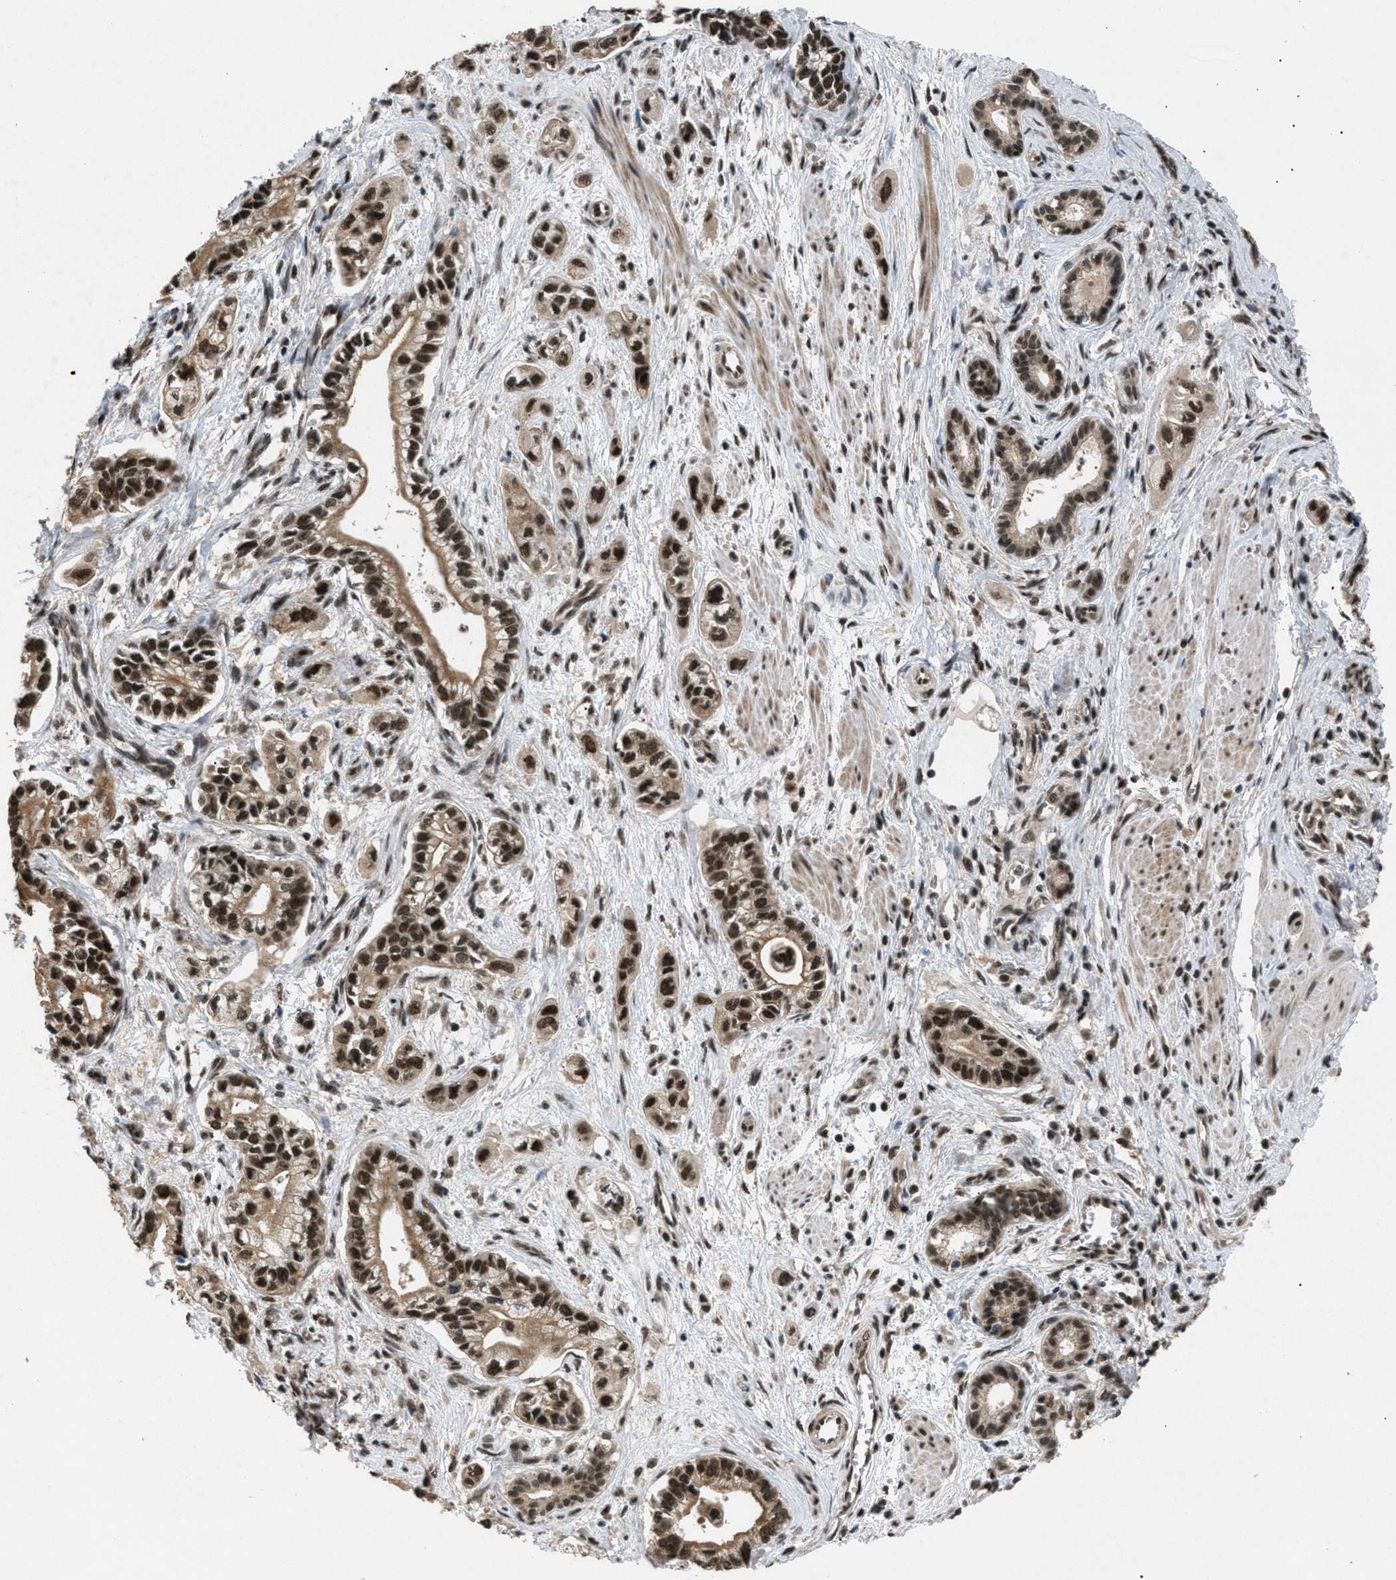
{"staining": {"intensity": "strong", "quantity": ">75%", "location": "cytoplasmic/membranous,nuclear"}, "tissue": "pancreatic cancer", "cell_type": "Tumor cells", "image_type": "cancer", "snomed": [{"axis": "morphology", "description": "Adenocarcinoma, NOS"}, {"axis": "topography", "description": "Pancreas"}], "caption": "Pancreatic adenocarcinoma stained with a brown dye reveals strong cytoplasmic/membranous and nuclear positive staining in about >75% of tumor cells.", "gene": "RBM5", "patient": {"sex": "male", "age": 74}}